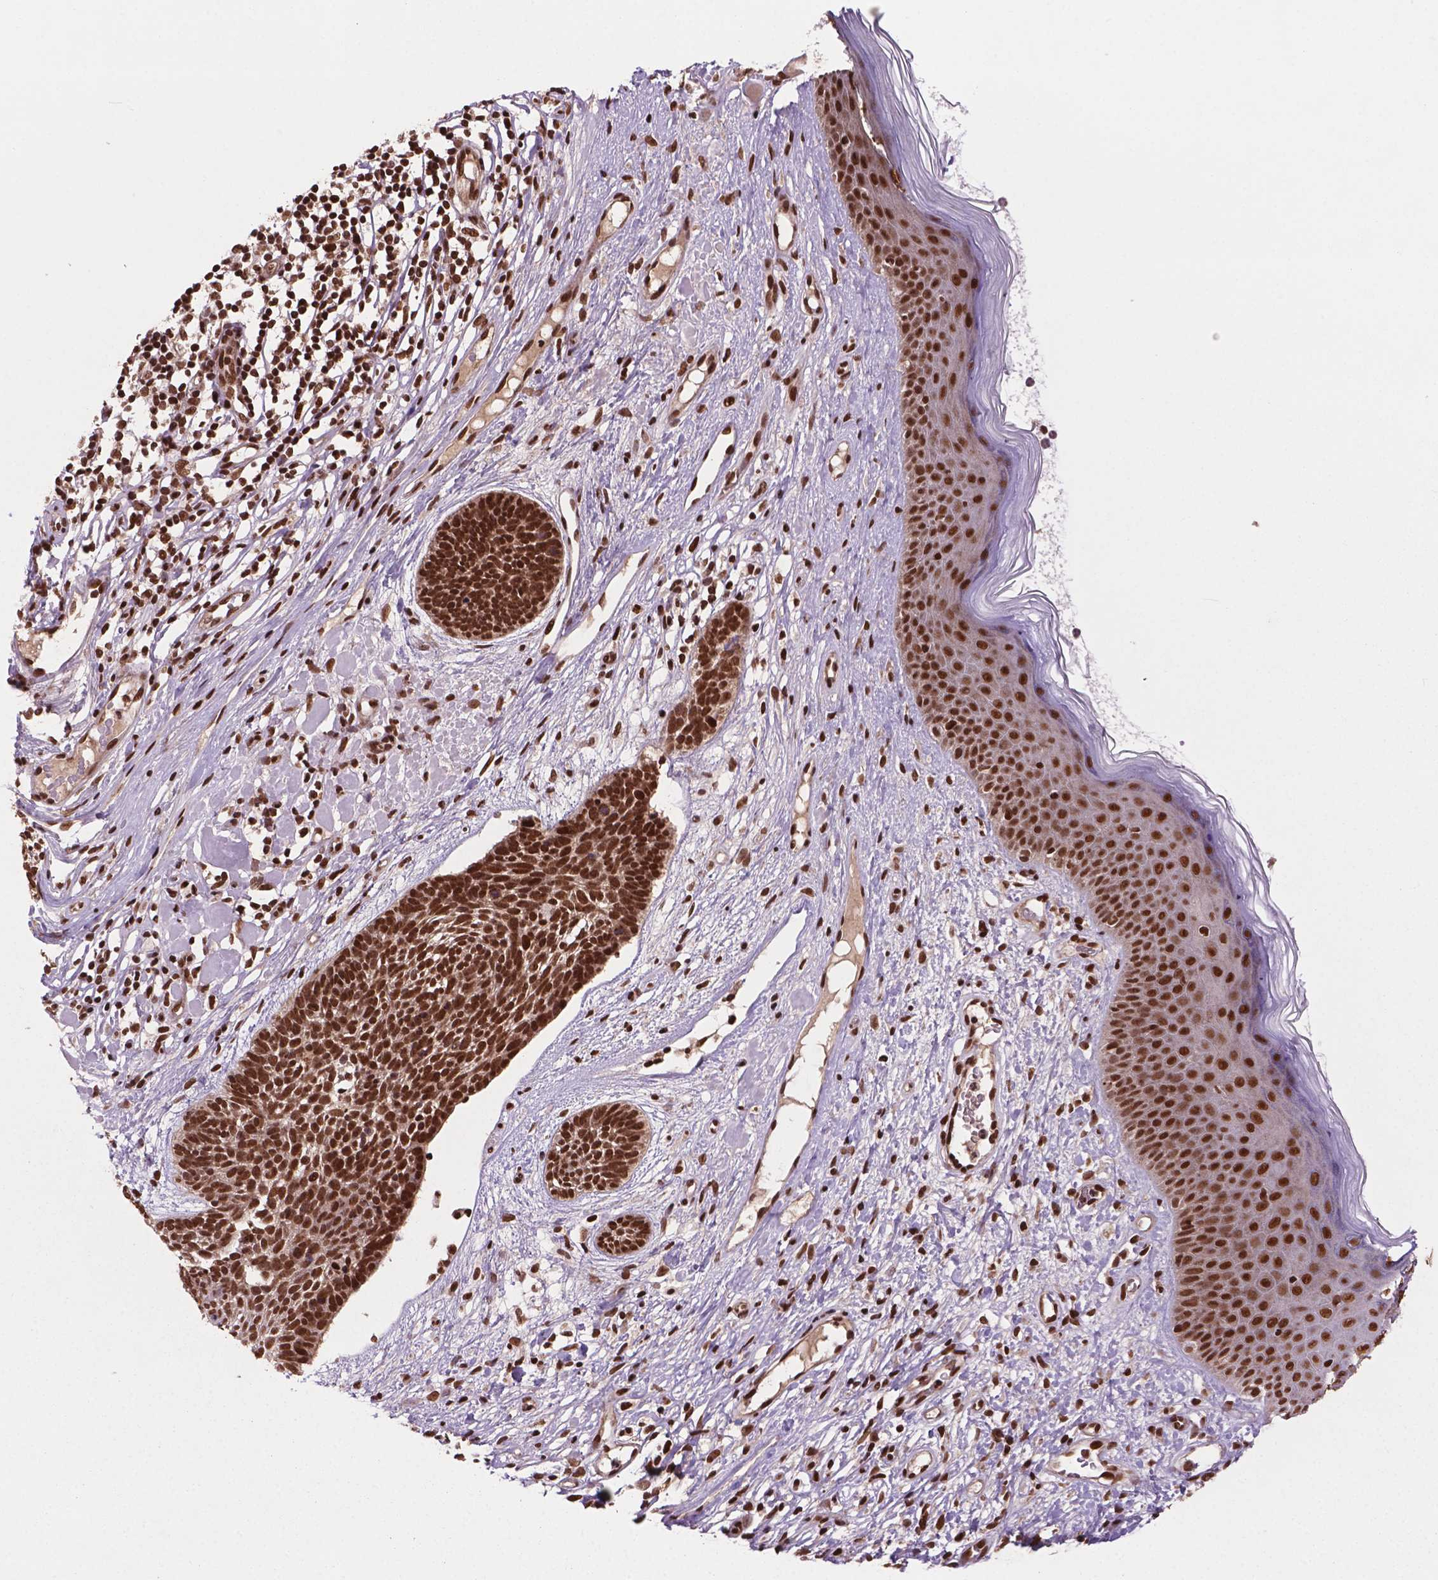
{"staining": {"intensity": "strong", "quantity": ">75%", "location": "nuclear"}, "tissue": "skin cancer", "cell_type": "Tumor cells", "image_type": "cancer", "snomed": [{"axis": "morphology", "description": "Basal cell carcinoma"}, {"axis": "topography", "description": "Skin"}], "caption": "Protein staining of skin cancer (basal cell carcinoma) tissue displays strong nuclear positivity in approximately >75% of tumor cells. (Stains: DAB (3,3'-diaminobenzidine) in brown, nuclei in blue, Microscopy: brightfield microscopy at high magnification).", "gene": "SIRT6", "patient": {"sex": "male", "age": 85}}